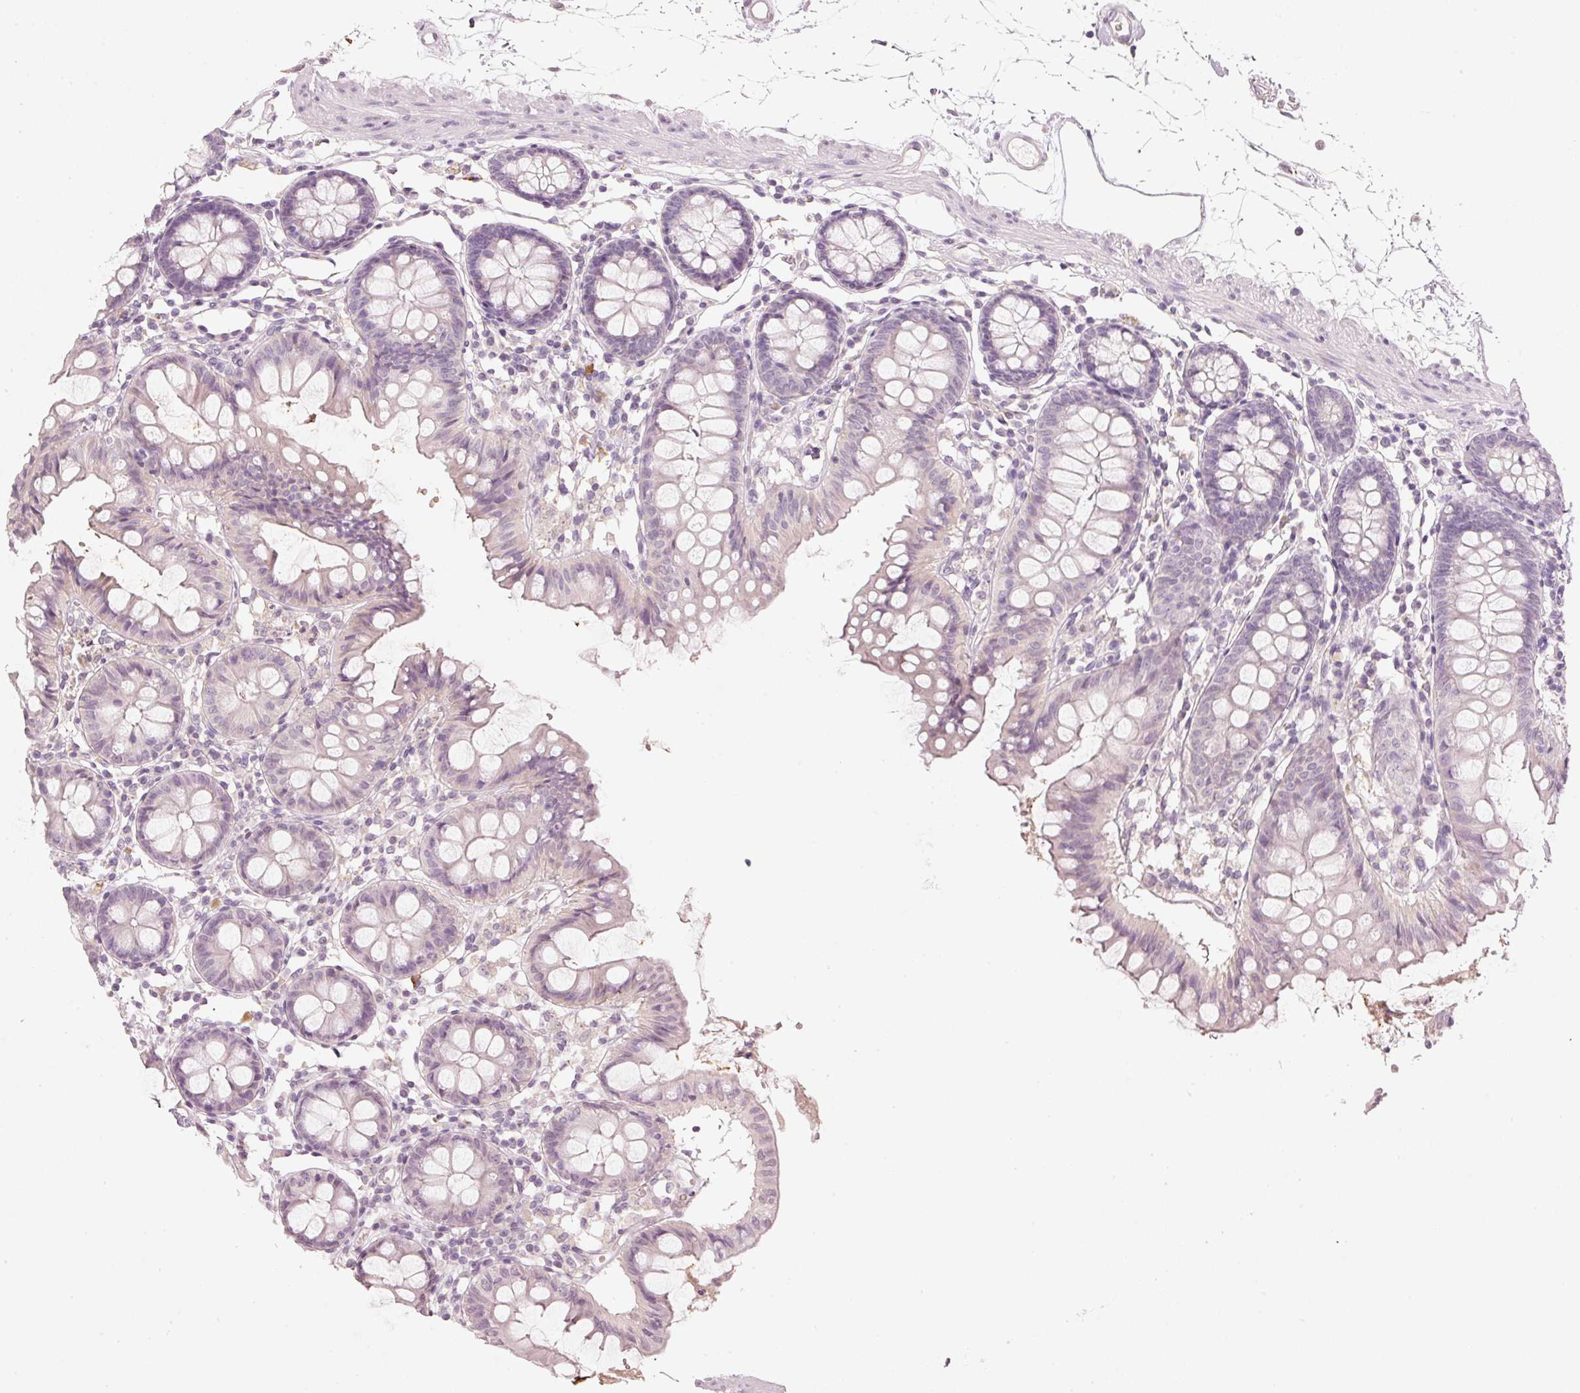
{"staining": {"intensity": "negative", "quantity": "none", "location": "none"}, "tissue": "colon", "cell_type": "Endothelial cells", "image_type": "normal", "snomed": [{"axis": "morphology", "description": "Normal tissue, NOS"}, {"axis": "topography", "description": "Colon"}], "caption": "Photomicrograph shows no protein positivity in endothelial cells of benign colon. The staining is performed using DAB (3,3'-diaminobenzidine) brown chromogen with nuclei counter-stained in using hematoxylin.", "gene": "STEAP1", "patient": {"sex": "female", "age": 84}}